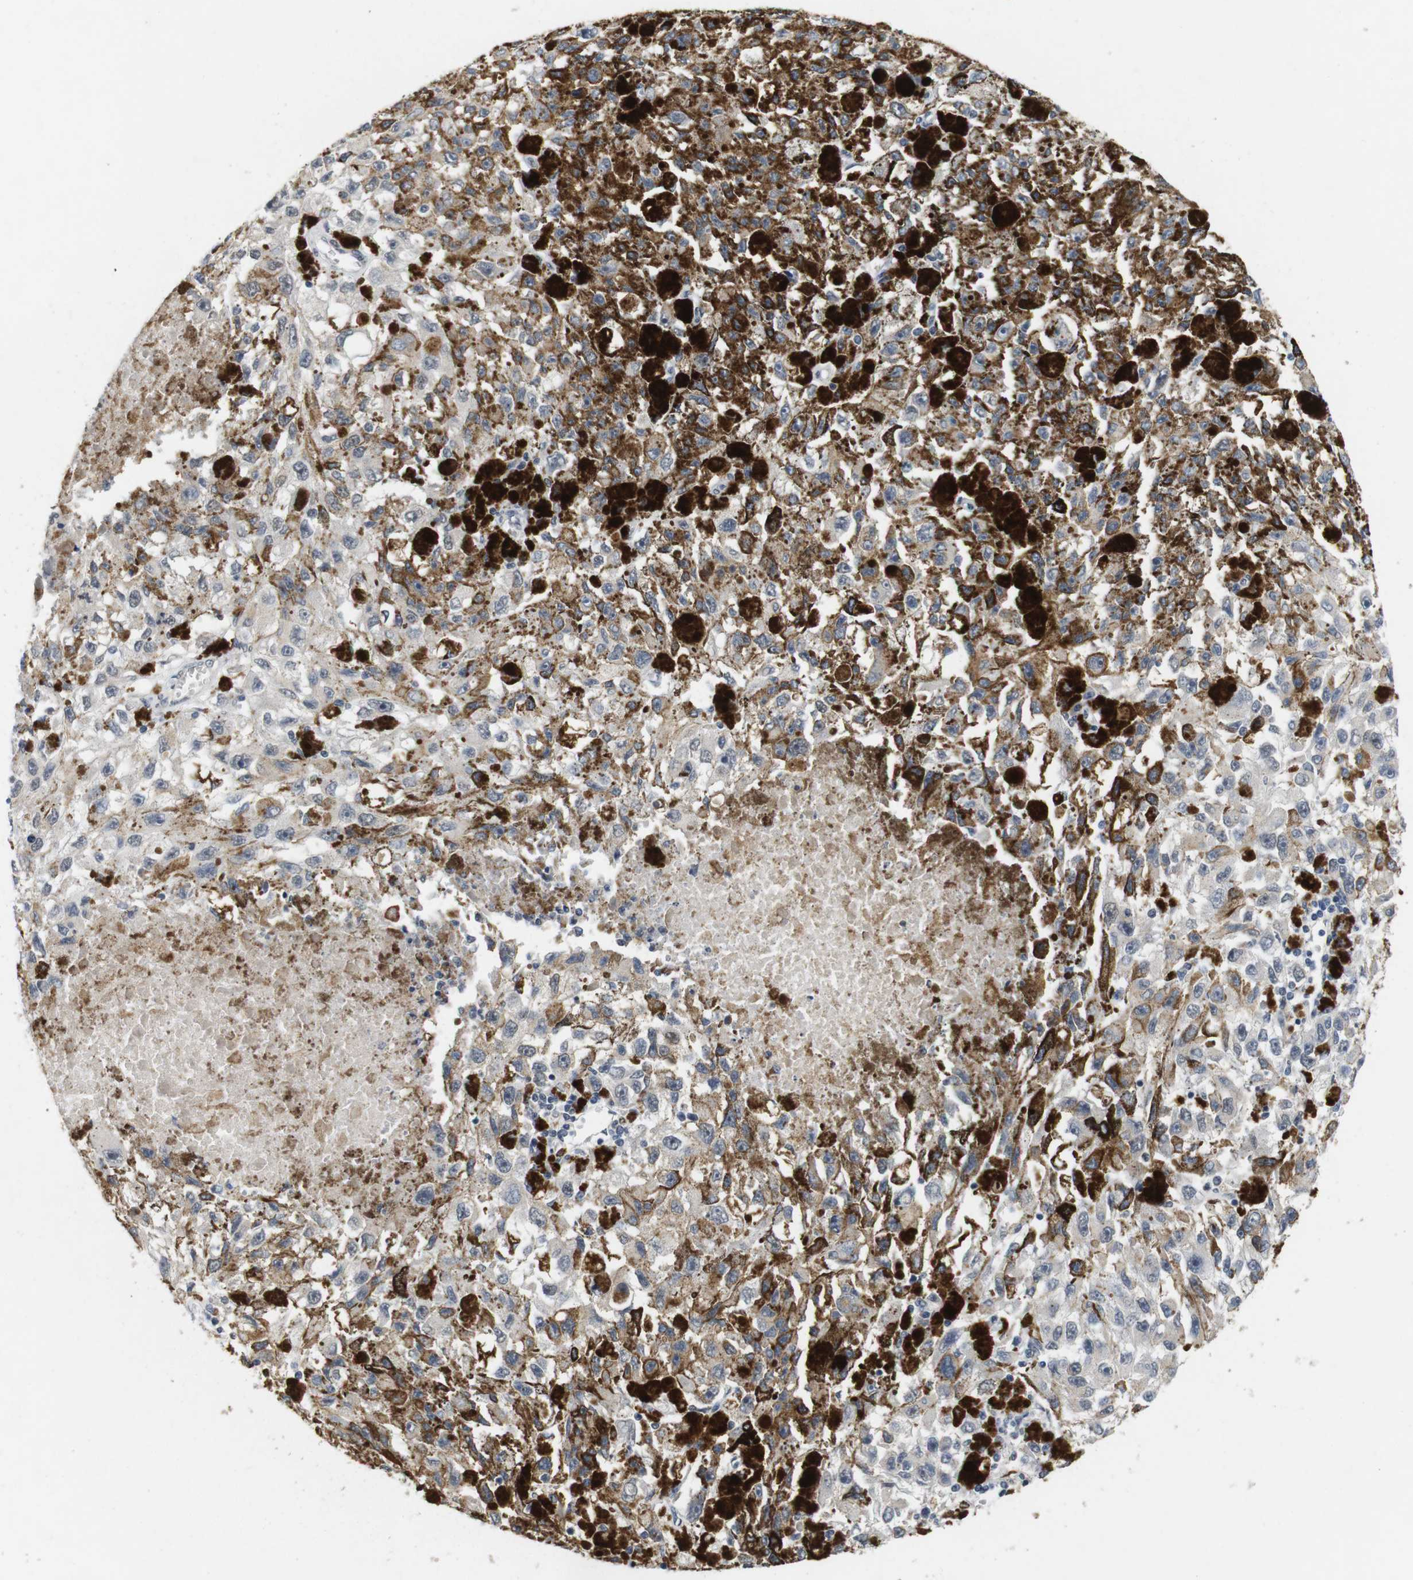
{"staining": {"intensity": "weak", "quantity": "25%-75%", "location": "cytoplasmic/membranous"}, "tissue": "melanoma", "cell_type": "Tumor cells", "image_type": "cancer", "snomed": [{"axis": "morphology", "description": "Malignant melanoma in situ"}, {"axis": "morphology", "description": "Malignant melanoma, NOS"}, {"axis": "topography", "description": "Skin"}], "caption": "A low amount of weak cytoplasmic/membranous staining is identified in about 25%-75% of tumor cells in melanoma tissue.", "gene": "SKP2", "patient": {"sex": "female", "age": 88}}